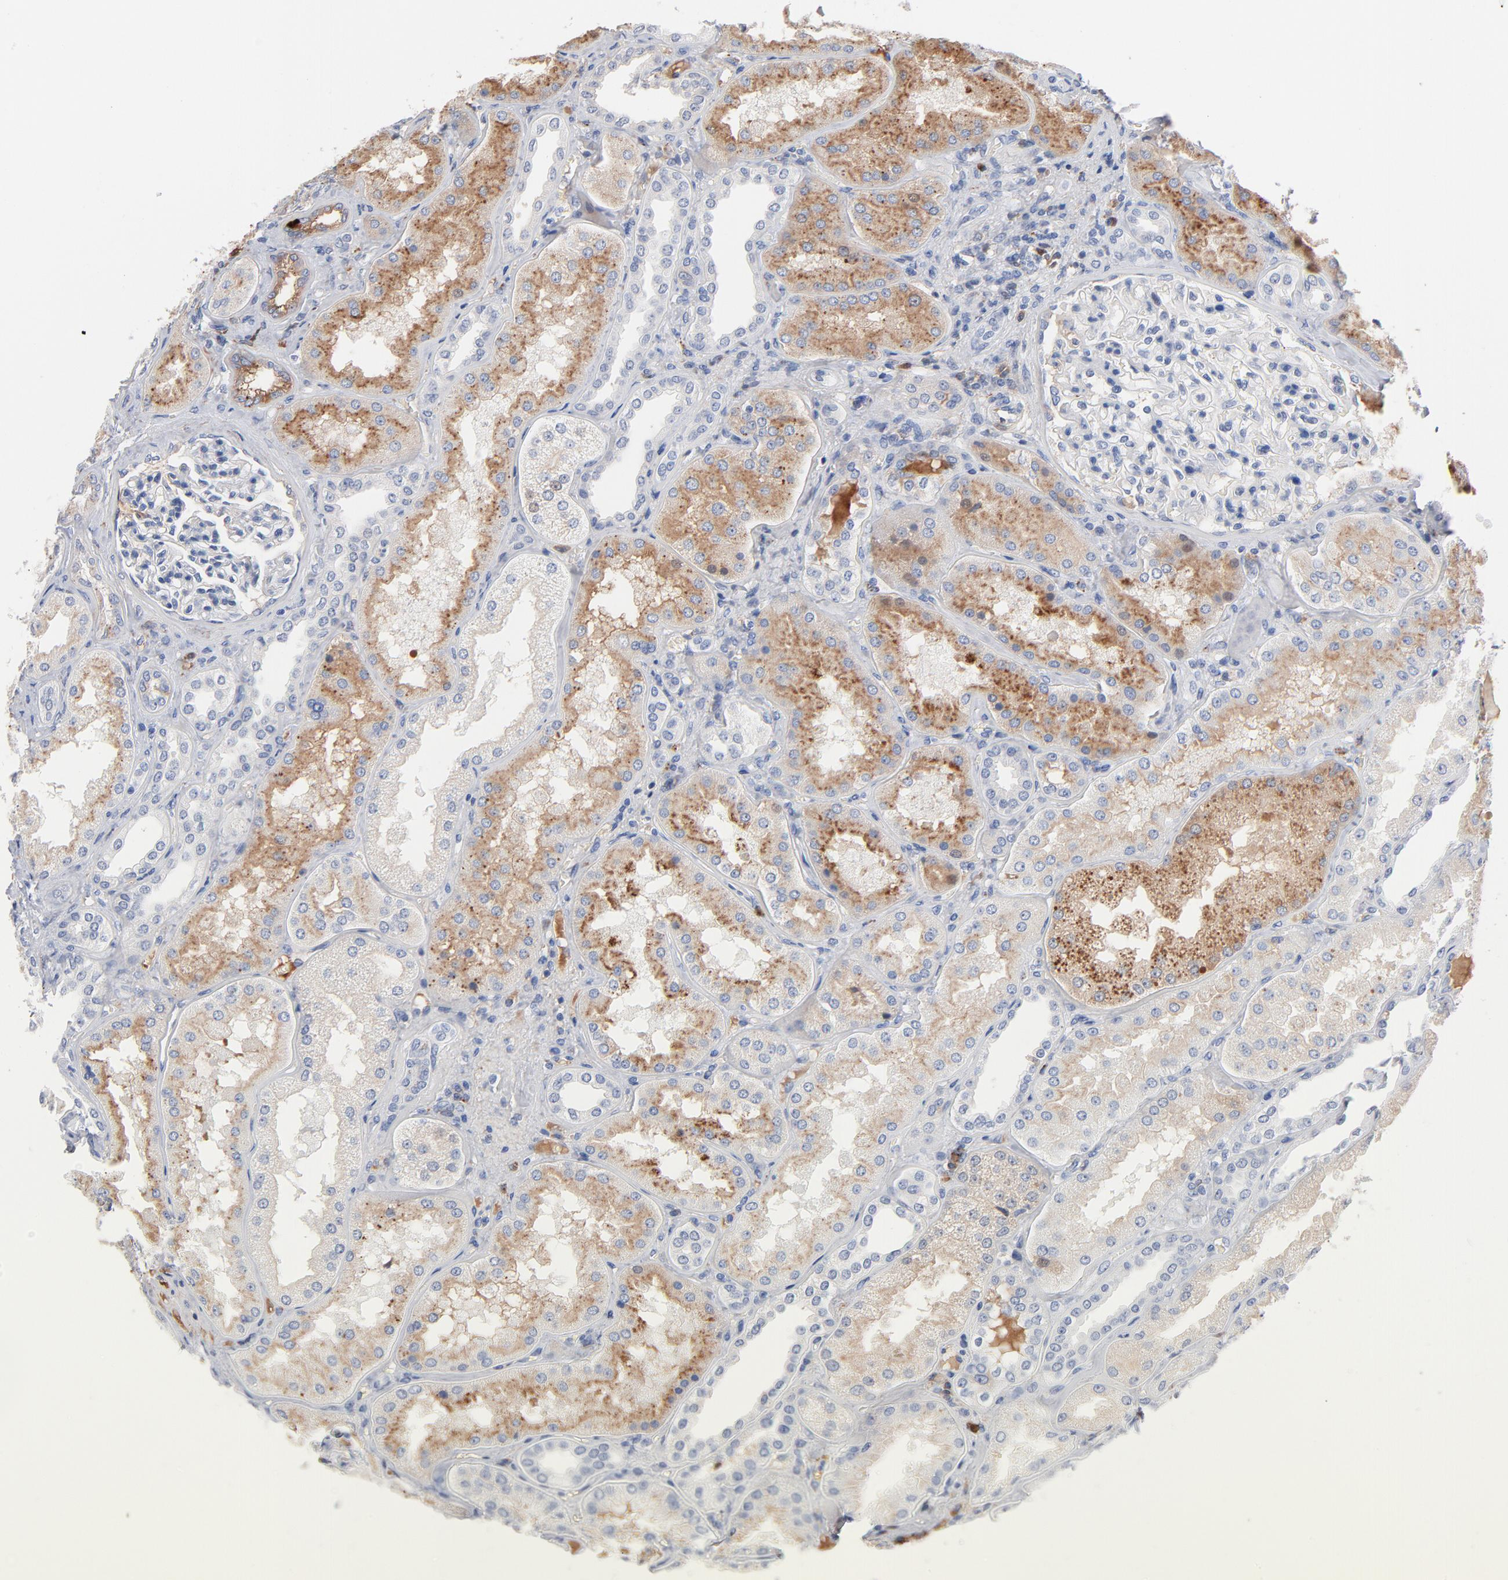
{"staining": {"intensity": "negative", "quantity": "none", "location": "none"}, "tissue": "kidney", "cell_type": "Cells in glomeruli", "image_type": "normal", "snomed": [{"axis": "morphology", "description": "Normal tissue, NOS"}, {"axis": "topography", "description": "Kidney"}], "caption": "A micrograph of kidney stained for a protein shows no brown staining in cells in glomeruli. (DAB immunohistochemistry with hematoxylin counter stain).", "gene": "SERPINA4", "patient": {"sex": "female", "age": 56}}